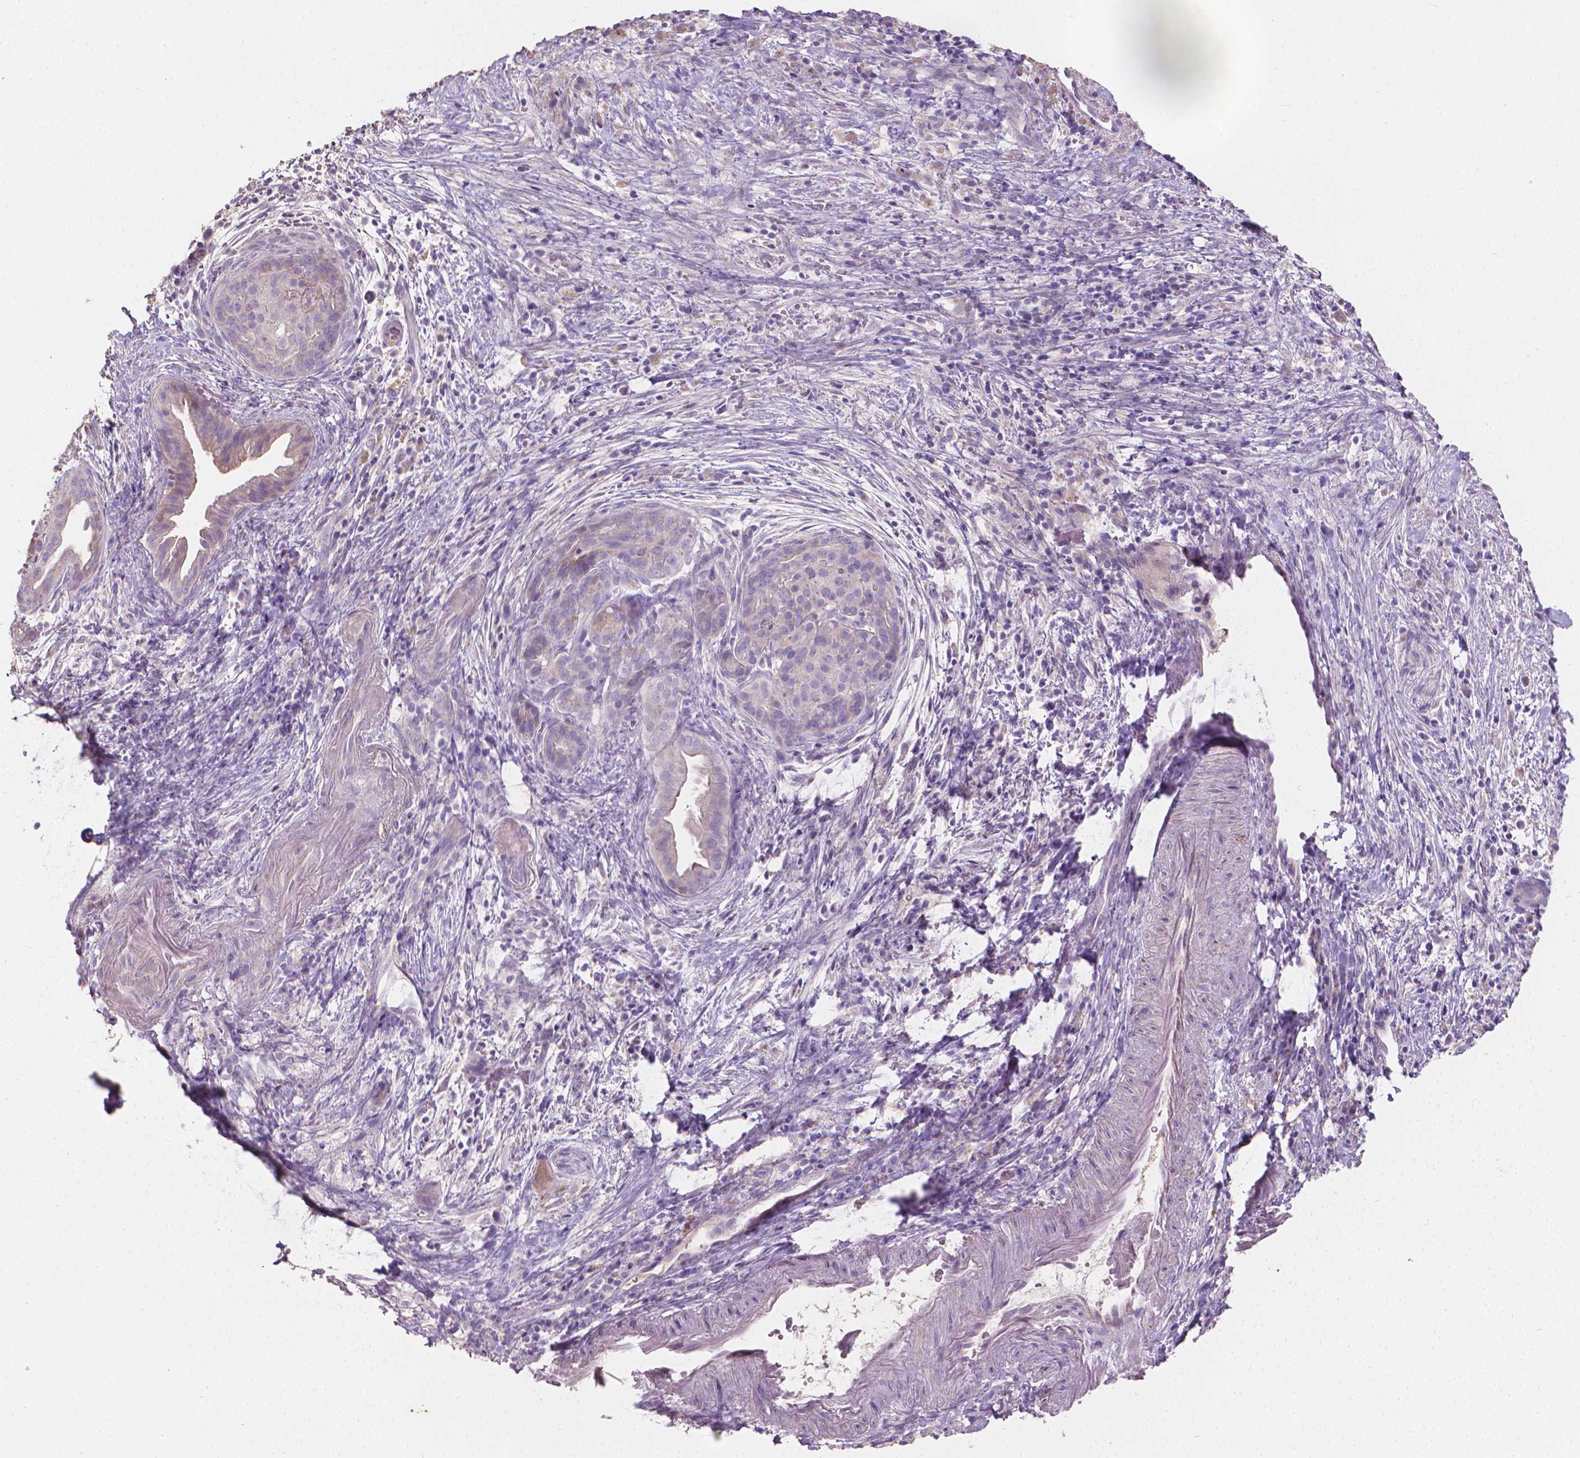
{"staining": {"intensity": "negative", "quantity": "none", "location": "none"}, "tissue": "pancreatic cancer", "cell_type": "Tumor cells", "image_type": "cancer", "snomed": [{"axis": "morphology", "description": "Adenocarcinoma, NOS"}, {"axis": "topography", "description": "Pancreas"}], "caption": "Tumor cells are negative for brown protein staining in pancreatic adenocarcinoma. (Stains: DAB IHC with hematoxylin counter stain, Microscopy: brightfield microscopy at high magnification).", "gene": "CABCOCO1", "patient": {"sex": "male", "age": 44}}